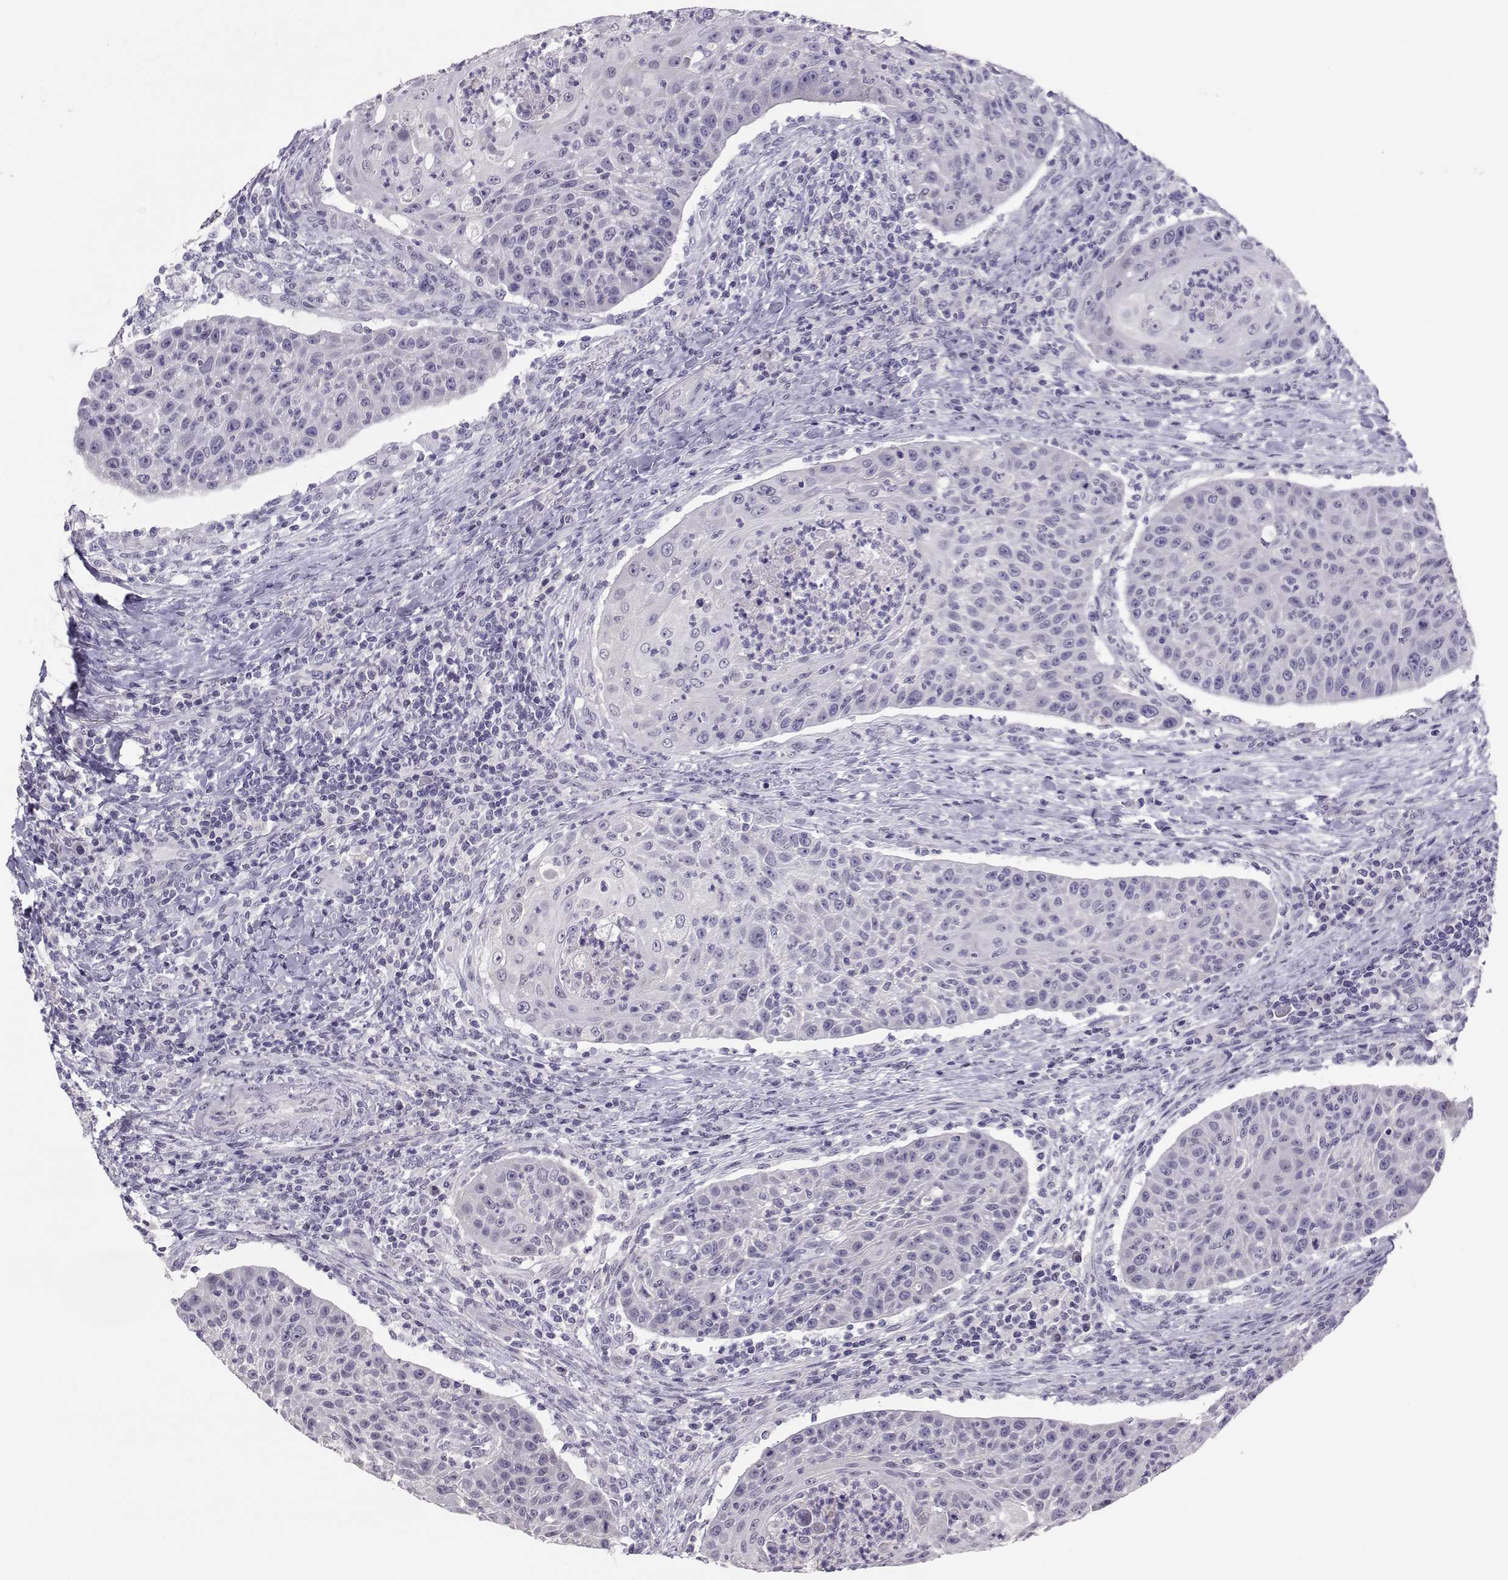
{"staining": {"intensity": "negative", "quantity": "none", "location": "none"}, "tissue": "head and neck cancer", "cell_type": "Tumor cells", "image_type": "cancer", "snomed": [{"axis": "morphology", "description": "Squamous cell carcinoma, NOS"}, {"axis": "topography", "description": "Head-Neck"}], "caption": "High power microscopy histopathology image of an IHC photomicrograph of squamous cell carcinoma (head and neck), revealing no significant staining in tumor cells.", "gene": "DNAAF1", "patient": {"sex": "male", "age": 69}}